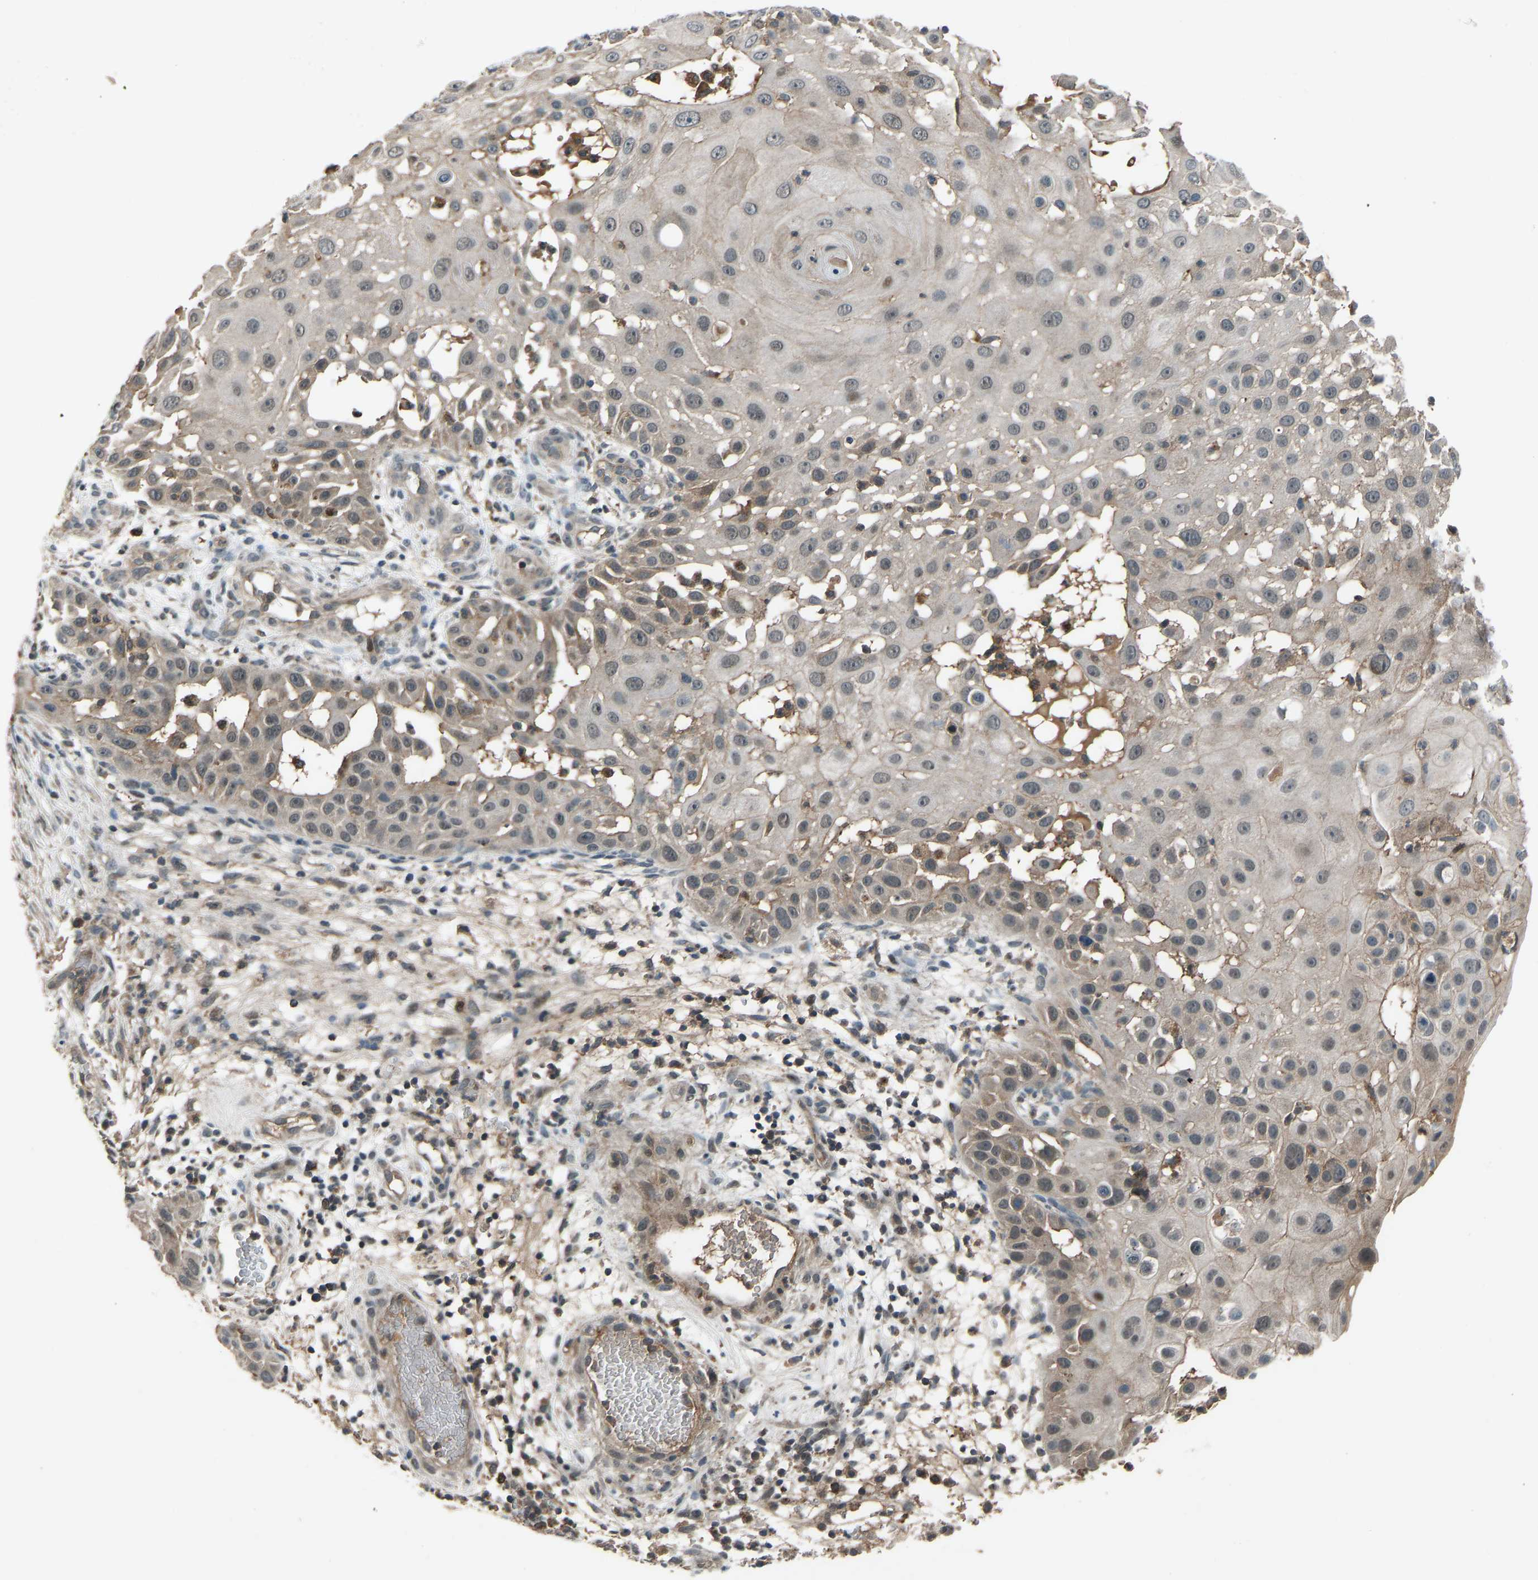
{"staining": {"intensity": "weak", "quantity": "<25%", "location": "cytoplasmic/membranous"}, "tissue": "skin cancer", "cell_type": "Tumor cells", "image_type": "cancer", "snomed": [{"axis": "morphology", "description": "Squamous cell carcinoma, NOS"}, {"axis": "topography", "description": "Skin"}], "caption": "This is an immunohistochemistry (IHC) histopathology image of human squamous cell carcinoma (skin). There is no positivity in tumor cells.", "gene": "SLC43A1", "patient": {"sex": "female", "age": 44}}